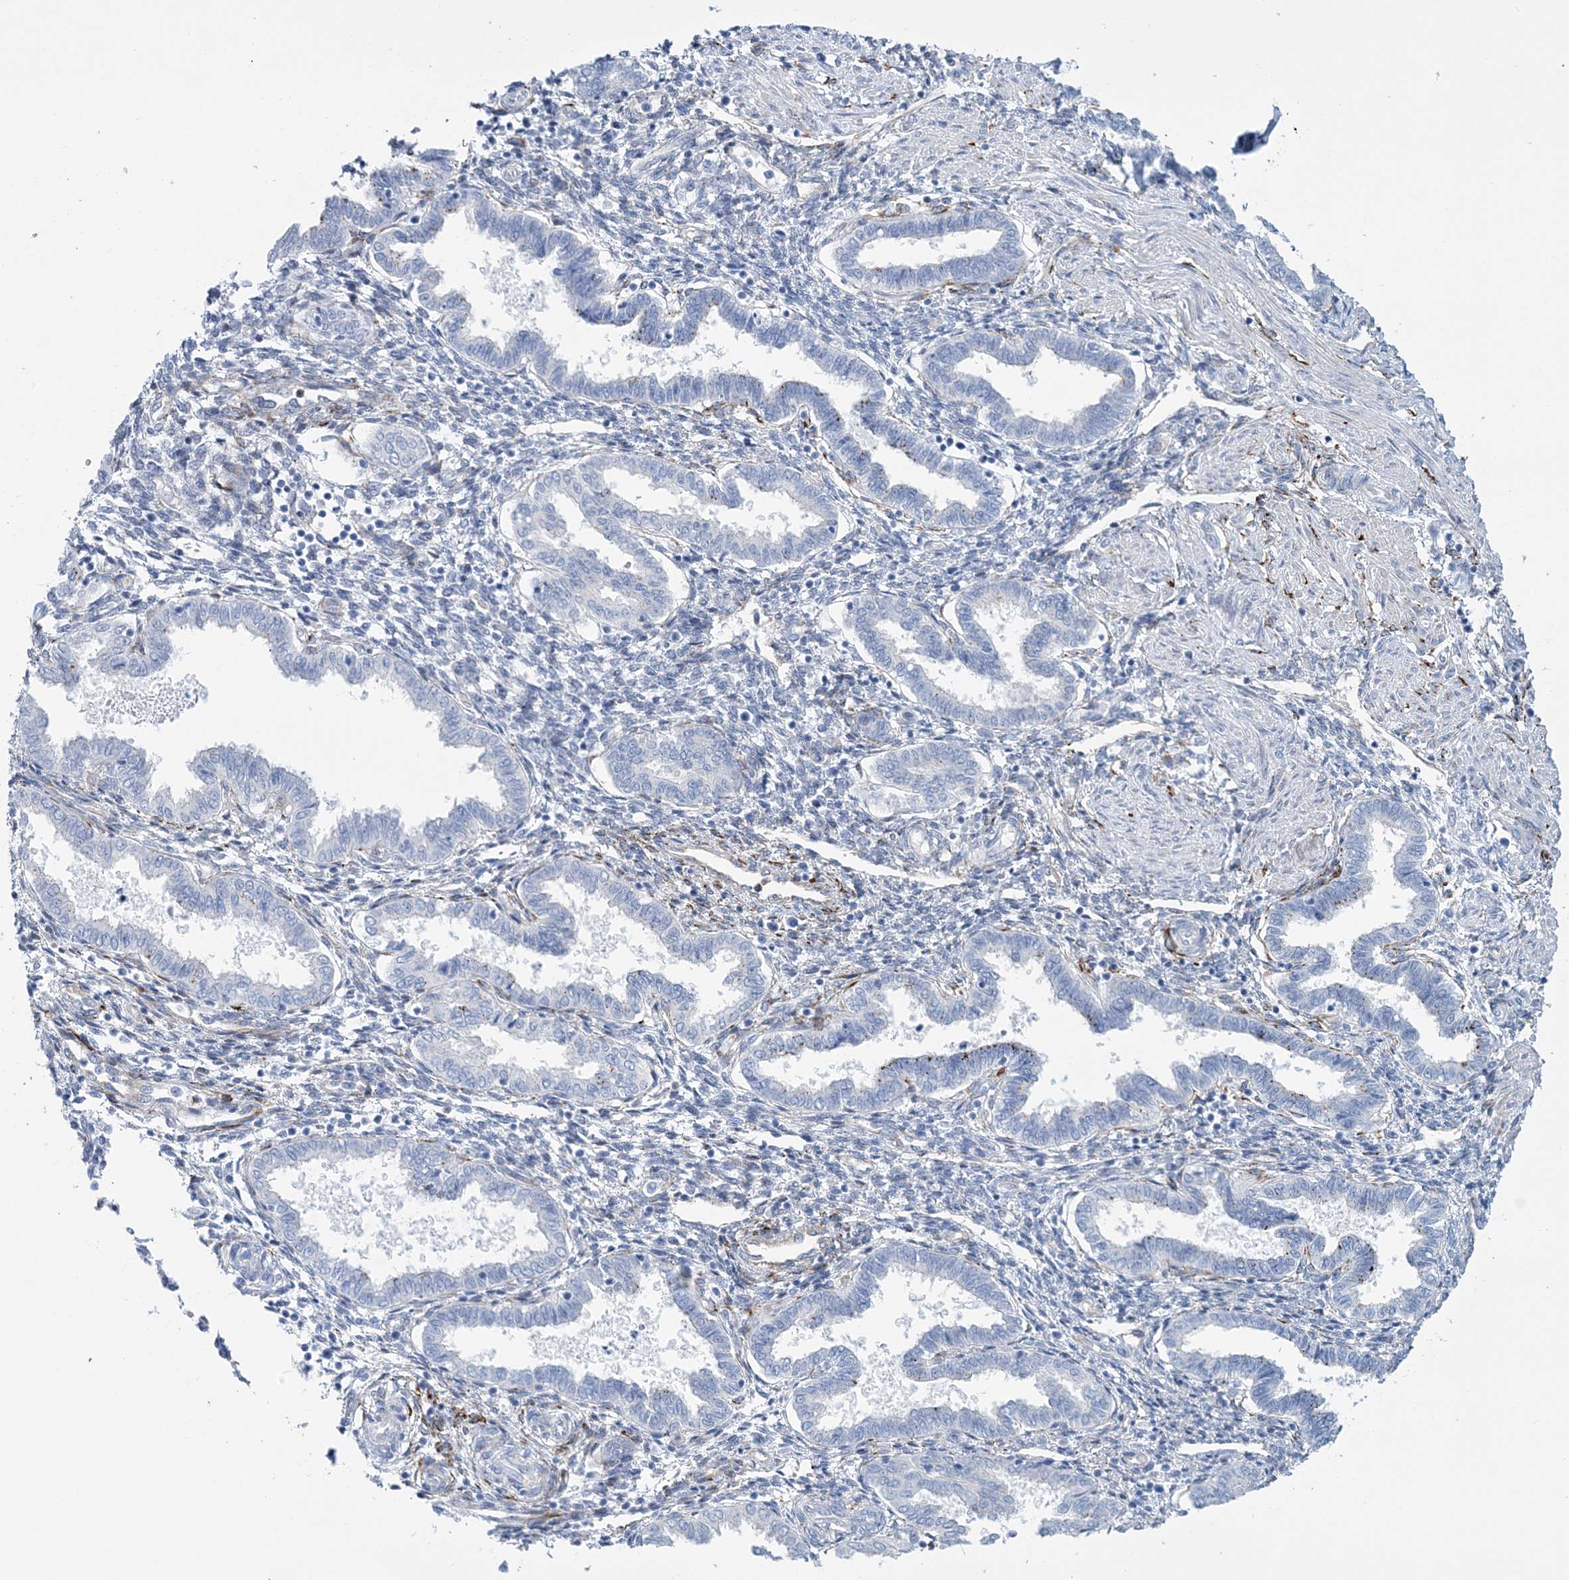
{"staining": {"intensity": "negative", "quantity": "none", "location": "none"}, "tissue": "endometrium", "cell_type": "Cells in endometrial stroma", "image_type": "normal", "snomed": [{"axis": "morphology", "description": "Normal tissue, NOS"}, {"axis": "topography", "description": "Endometrium"}], "caption": "Immunohistochemistry (IHC) of benign human endometrium displays no positivity in cells in endometrial stroma. Brightfield microscopy of immunohistochemistry stained with DAB (brown) and hematoxylin (blue), captured at high magnification.", "gene": "RAB11FIP5", "patient": {"sex": "female", "age": 33}}